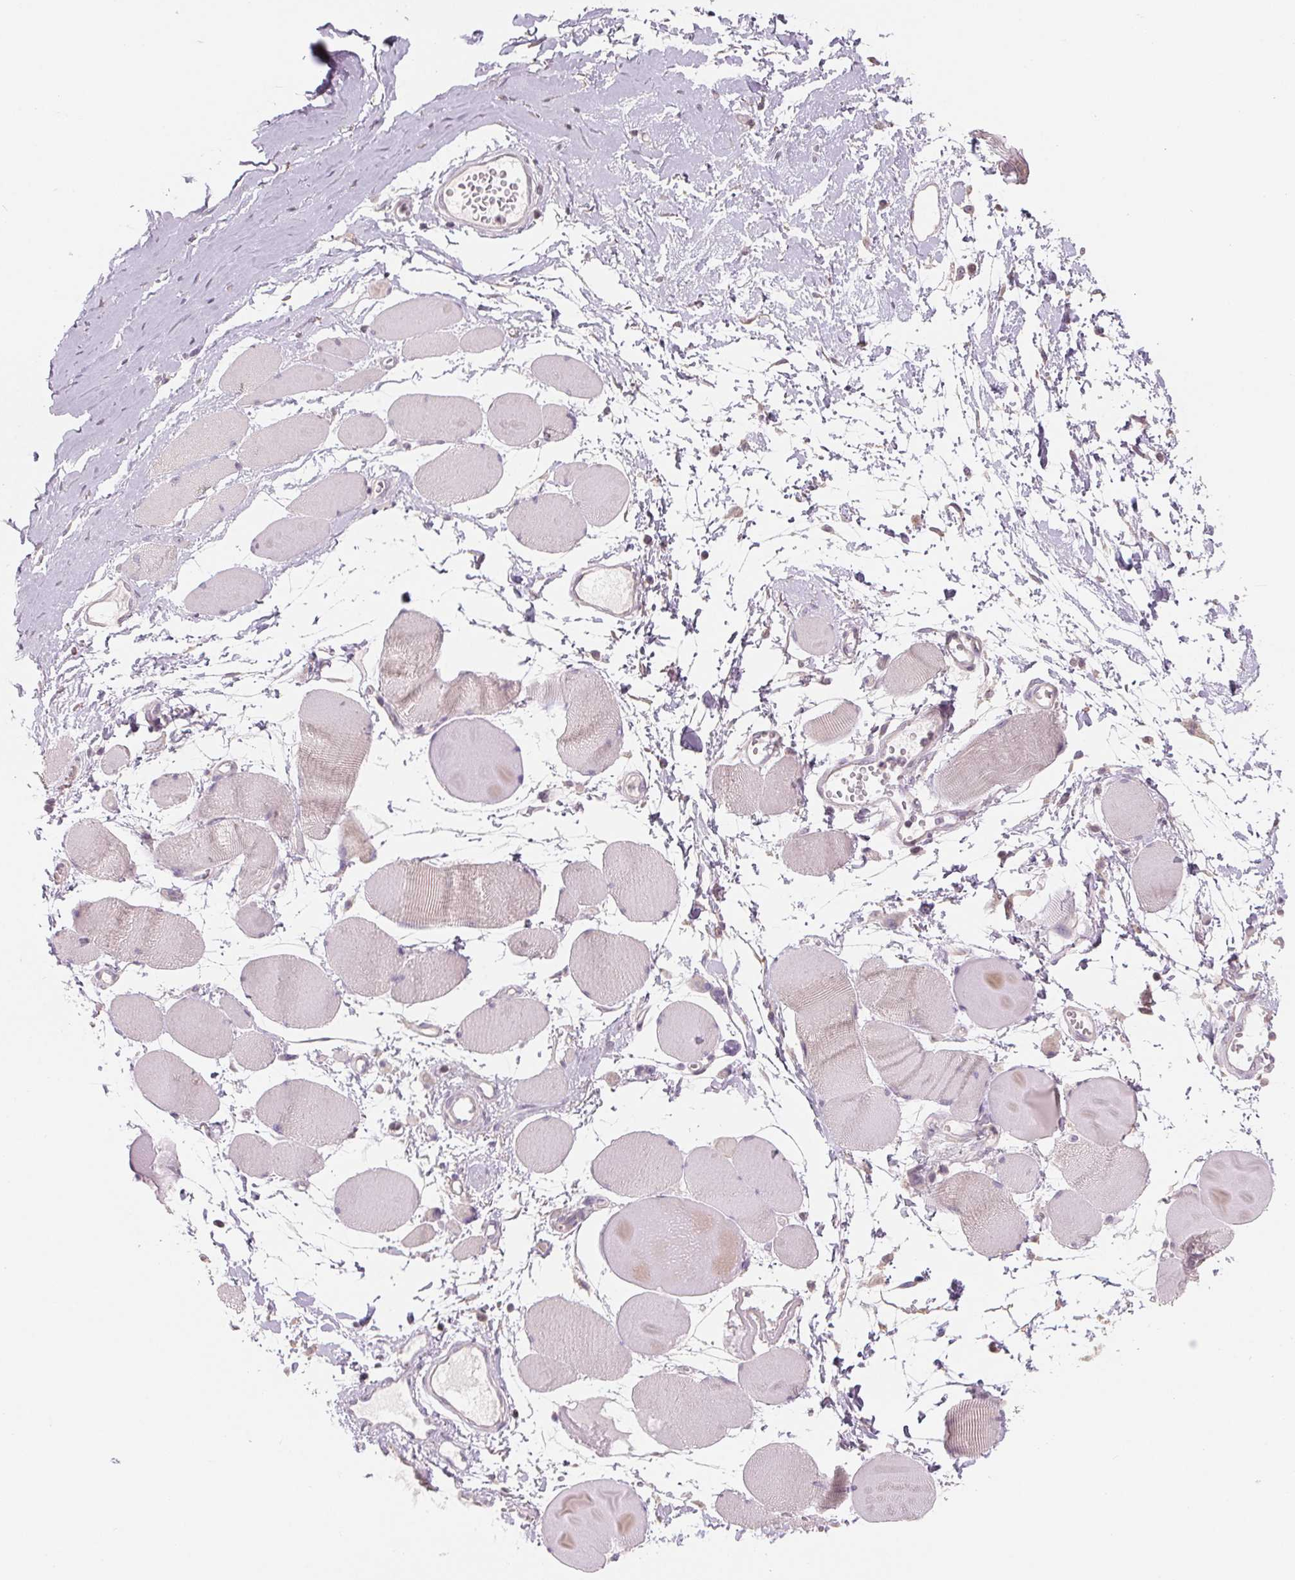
{"staining": {"intensity": "negative", "quantity": "none", "location": "none"}, "tissue": "skeletal muscle", "cell_type": "Myocytes", "image_type": "normal", "snomed": [{"axis": "morphology", "description": "Normal tissue, NOS"}, {"axis": "topography", "description": "Skeletal muscle"}], "caption": "IHC image of benign skeletal muscle: skeletal muscle stained with DAB displays no significant protein expression in myocytes.", "gene": "VTCN1", "patient": {"sex": "female", "age": 75}}